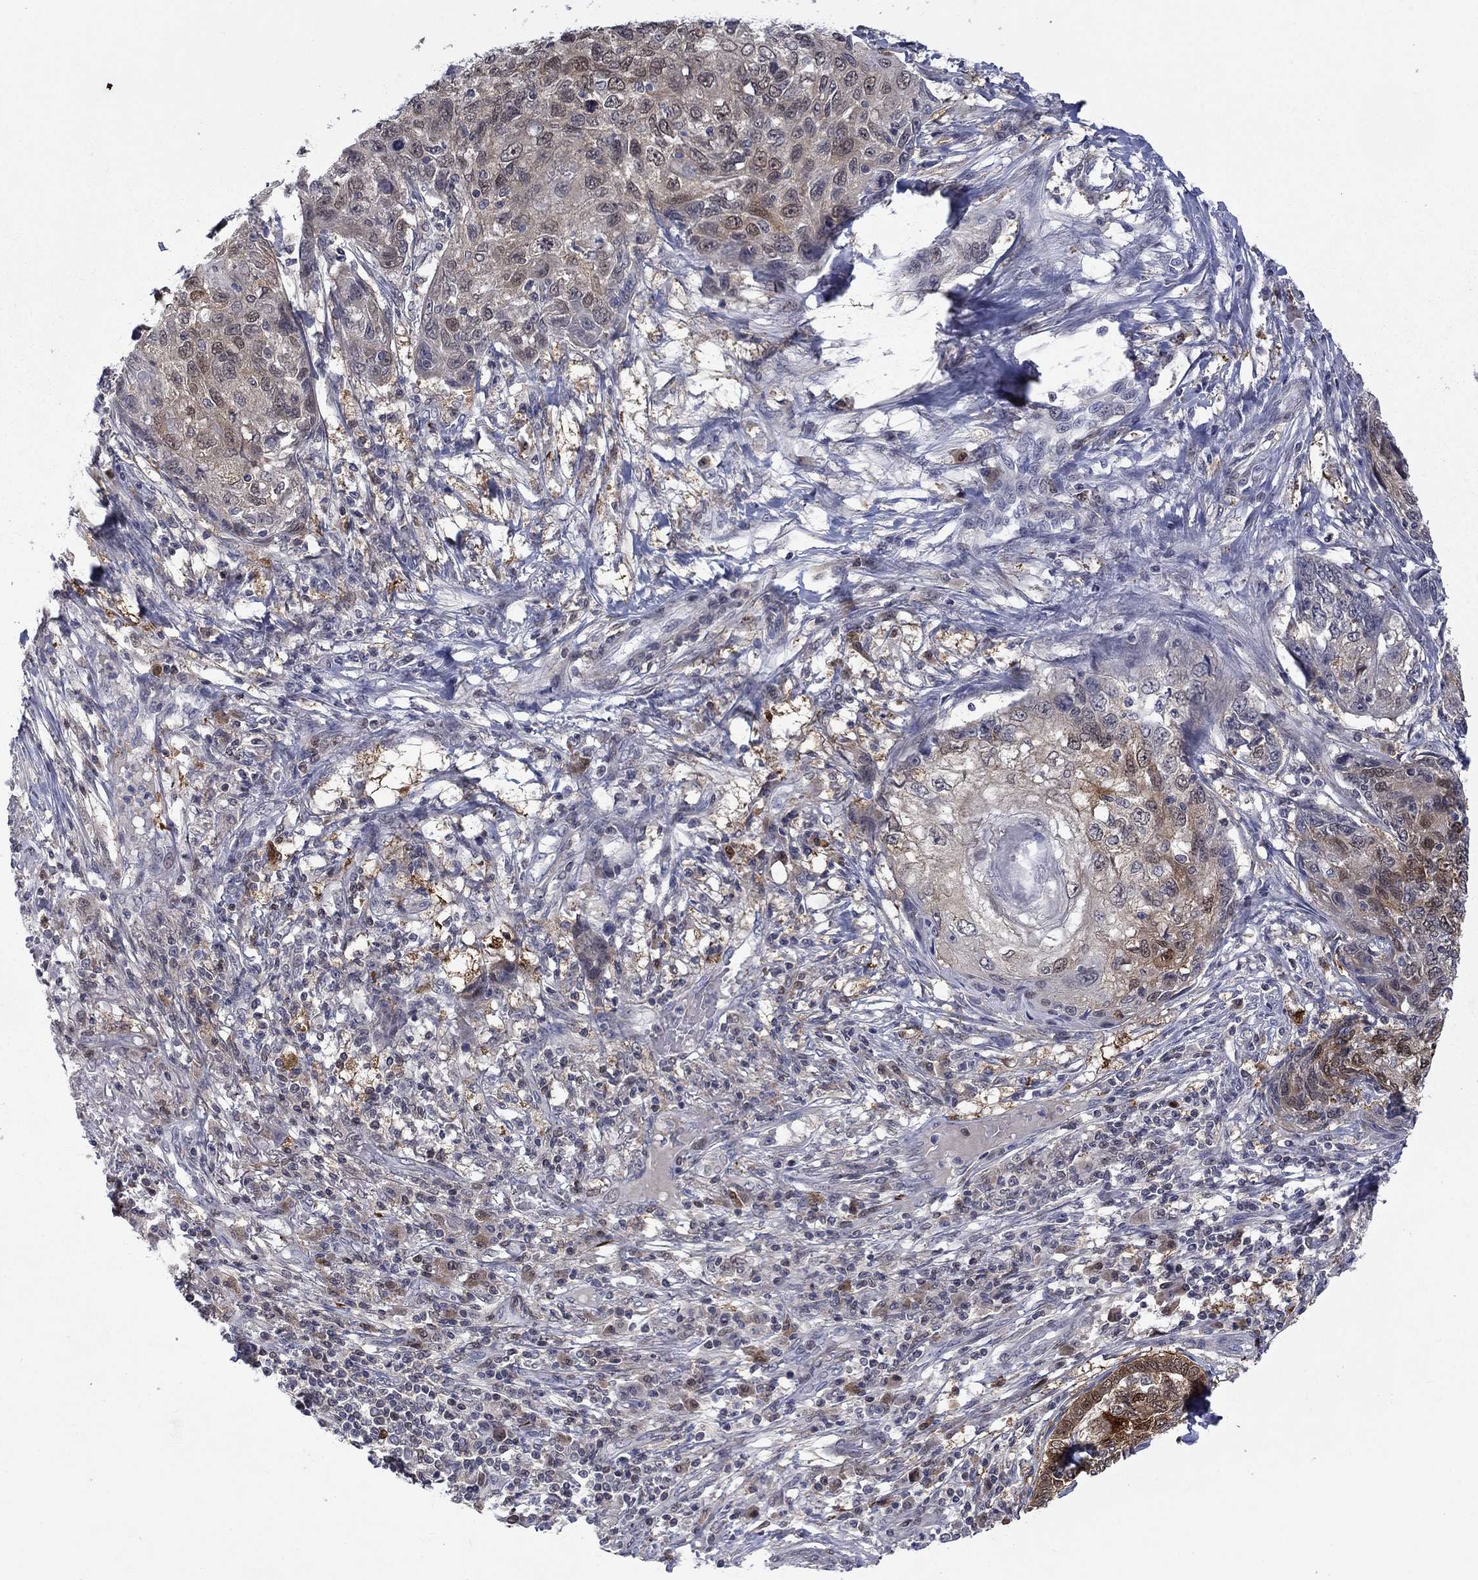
{"staining": {"intensity": "strong", "quantity": "<25%", "location": "cytoplasmic/membranous,nuclear"}, "tissue": "skin cancer", "cell_type": "Tumor cells", "image_type": "cancer", "snomed": [{"axis": "morphology", "description": "Squamous cell carcinoma, NOS"}, {"axis": "topography", "description": "Skin"}], "caption": "Immunohistochemistry of human squamous cell carcinoma (skin) displays medium levels of strong cytoplasmic/membranous and nuclear expression in approximately <25% of tumor cells.", "gene": "CBR1", "patient": {"sex": "male", "age": 92}}